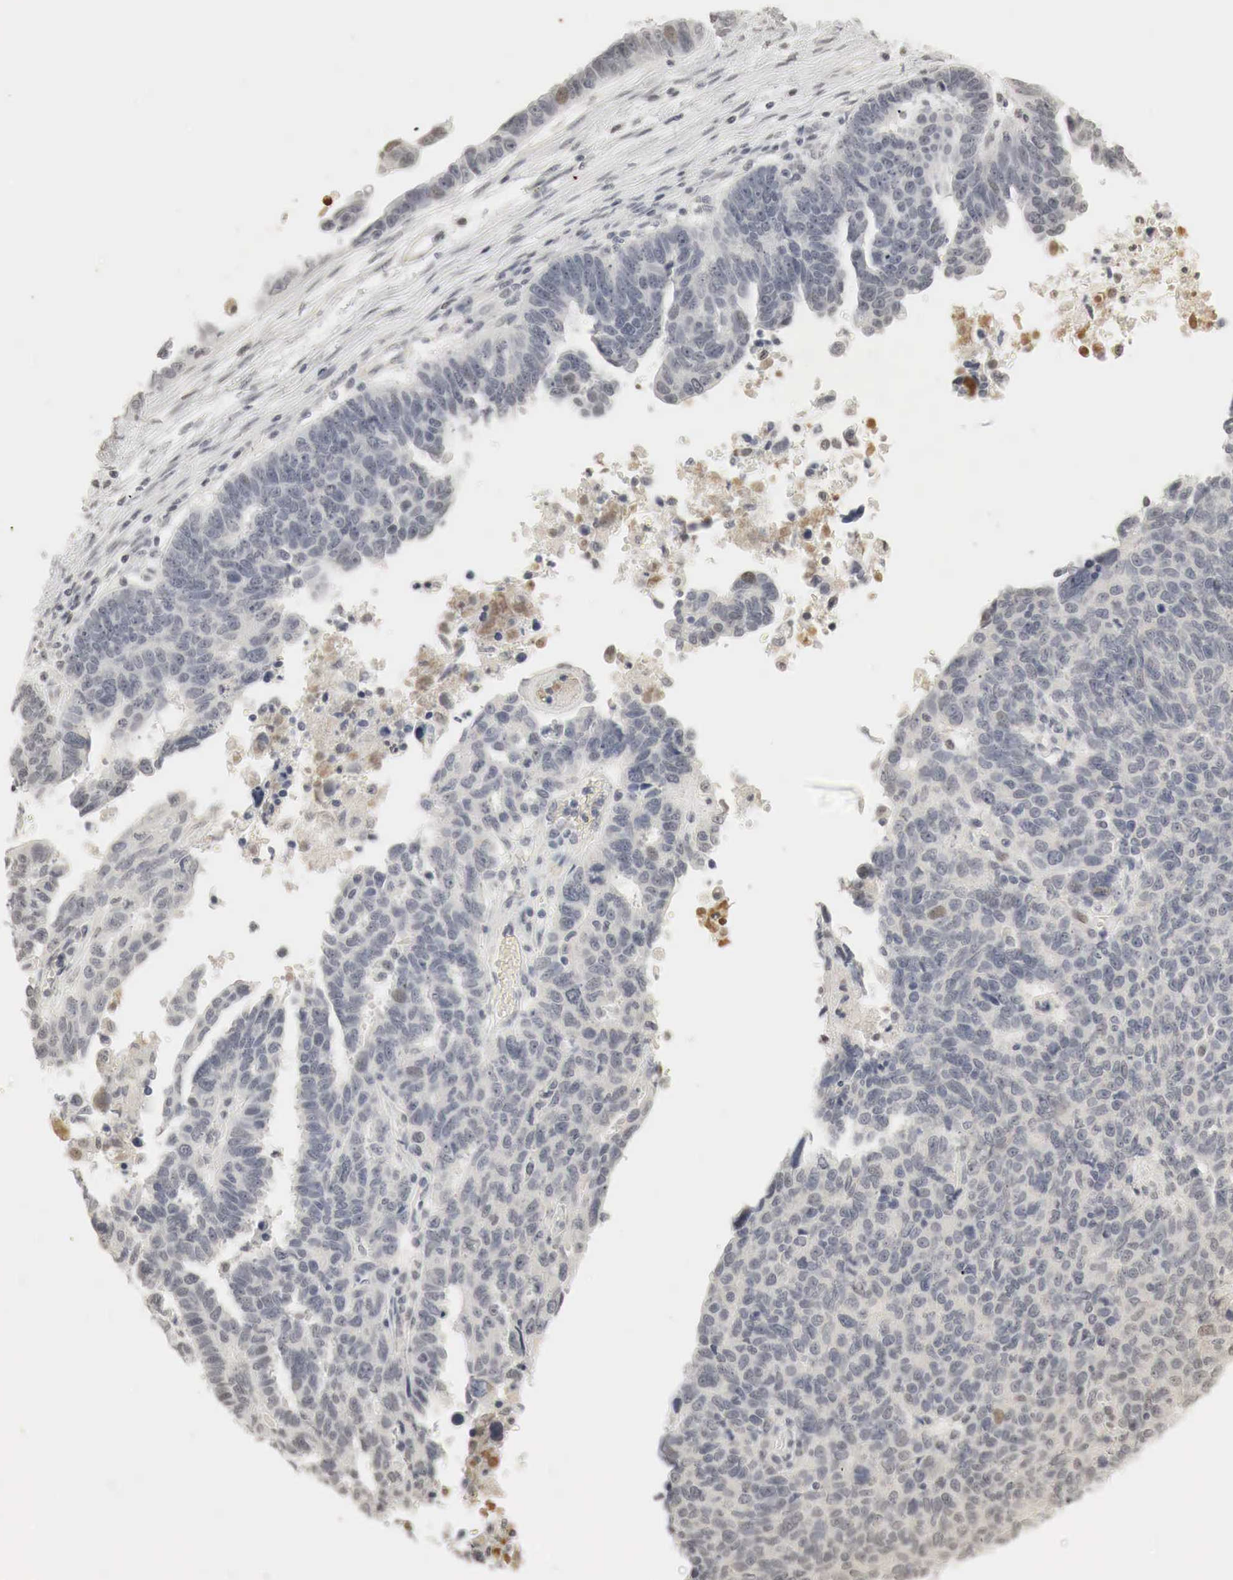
{"staining": {"intensity": "negative", "quantity": "none", "location": "none"}, "tissue": "ovarian cancer", "cell_type": "Tumor cells", "image_type": "cancer", "snomed": [{"axis": "morphology", "description": "Carcinoma, endometroid"}, {"axis": "morphology", "description": "Cystadenocarcinoma, serous, NOS"}, {"axis": "topography", "description": "Ovary"}], "caption": "DAB immunohistochemical staining of ovarian cancer exhibits no significant positivity in tumor cells.", "gene": "ERBB4", "patient": {"sex": "female", "age": 45}}